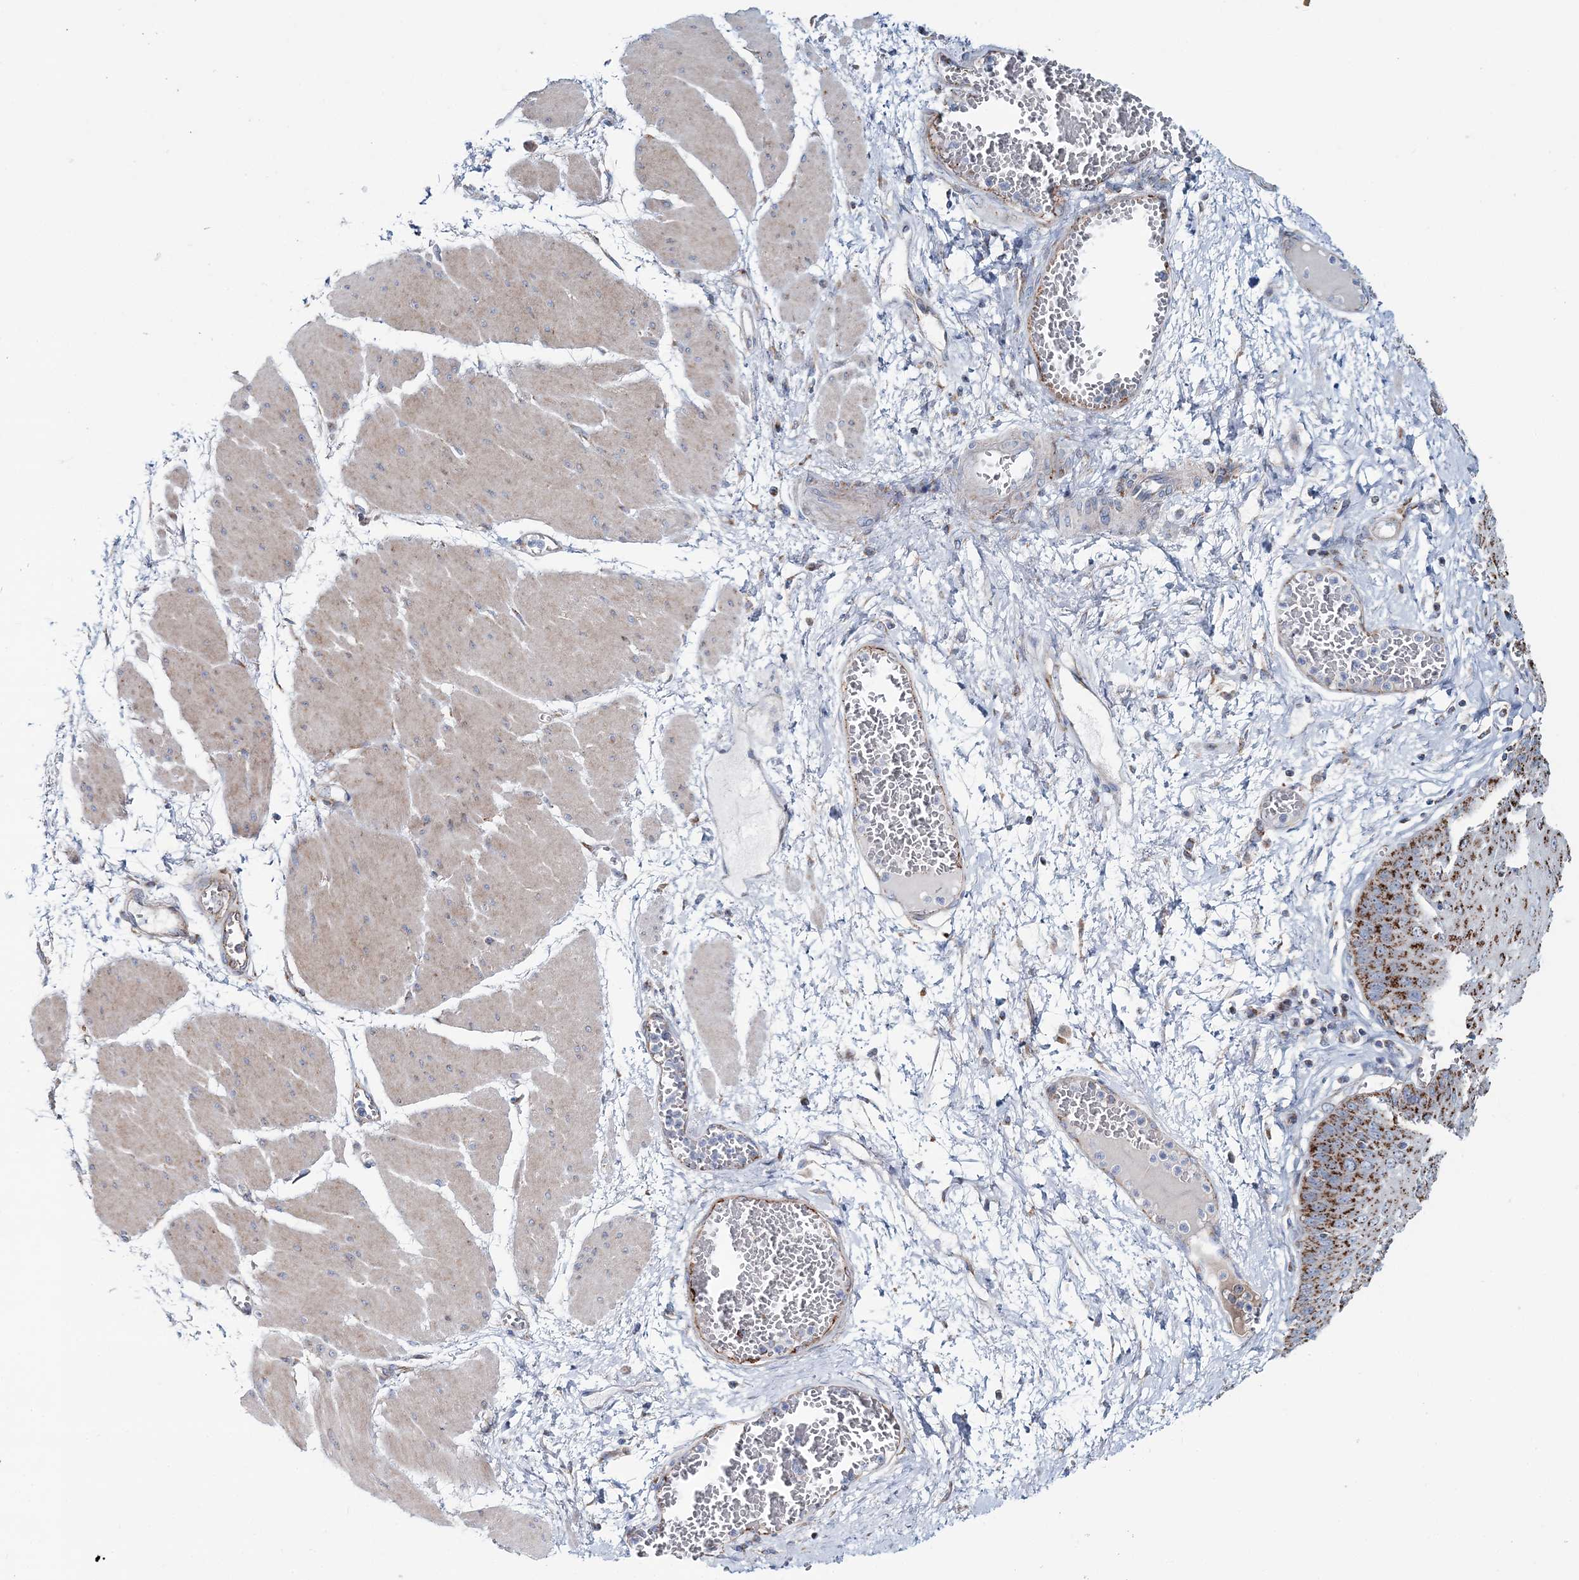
{"staining": {"intensity": "strong", "quantity": "25%-75%", "location": "cytoplasmic/membranous"}, "tissue": "esophagus", "cell_type": "Squamous epithelial cells", "image_type": "normal", "snomed": [{"axis": "morphology", "description": "Normal tissue, NOS"}, {"axis": "topography", "description": "Esophagus"}], "caption": "Strong cytoplasmic/membranous positivity is appreciated in about 25%-75% of squamous epithelial cells in unremarkable esophagus.", "gene": "ARHGAP6", "patient": {"sex": "male", "age": 60}}